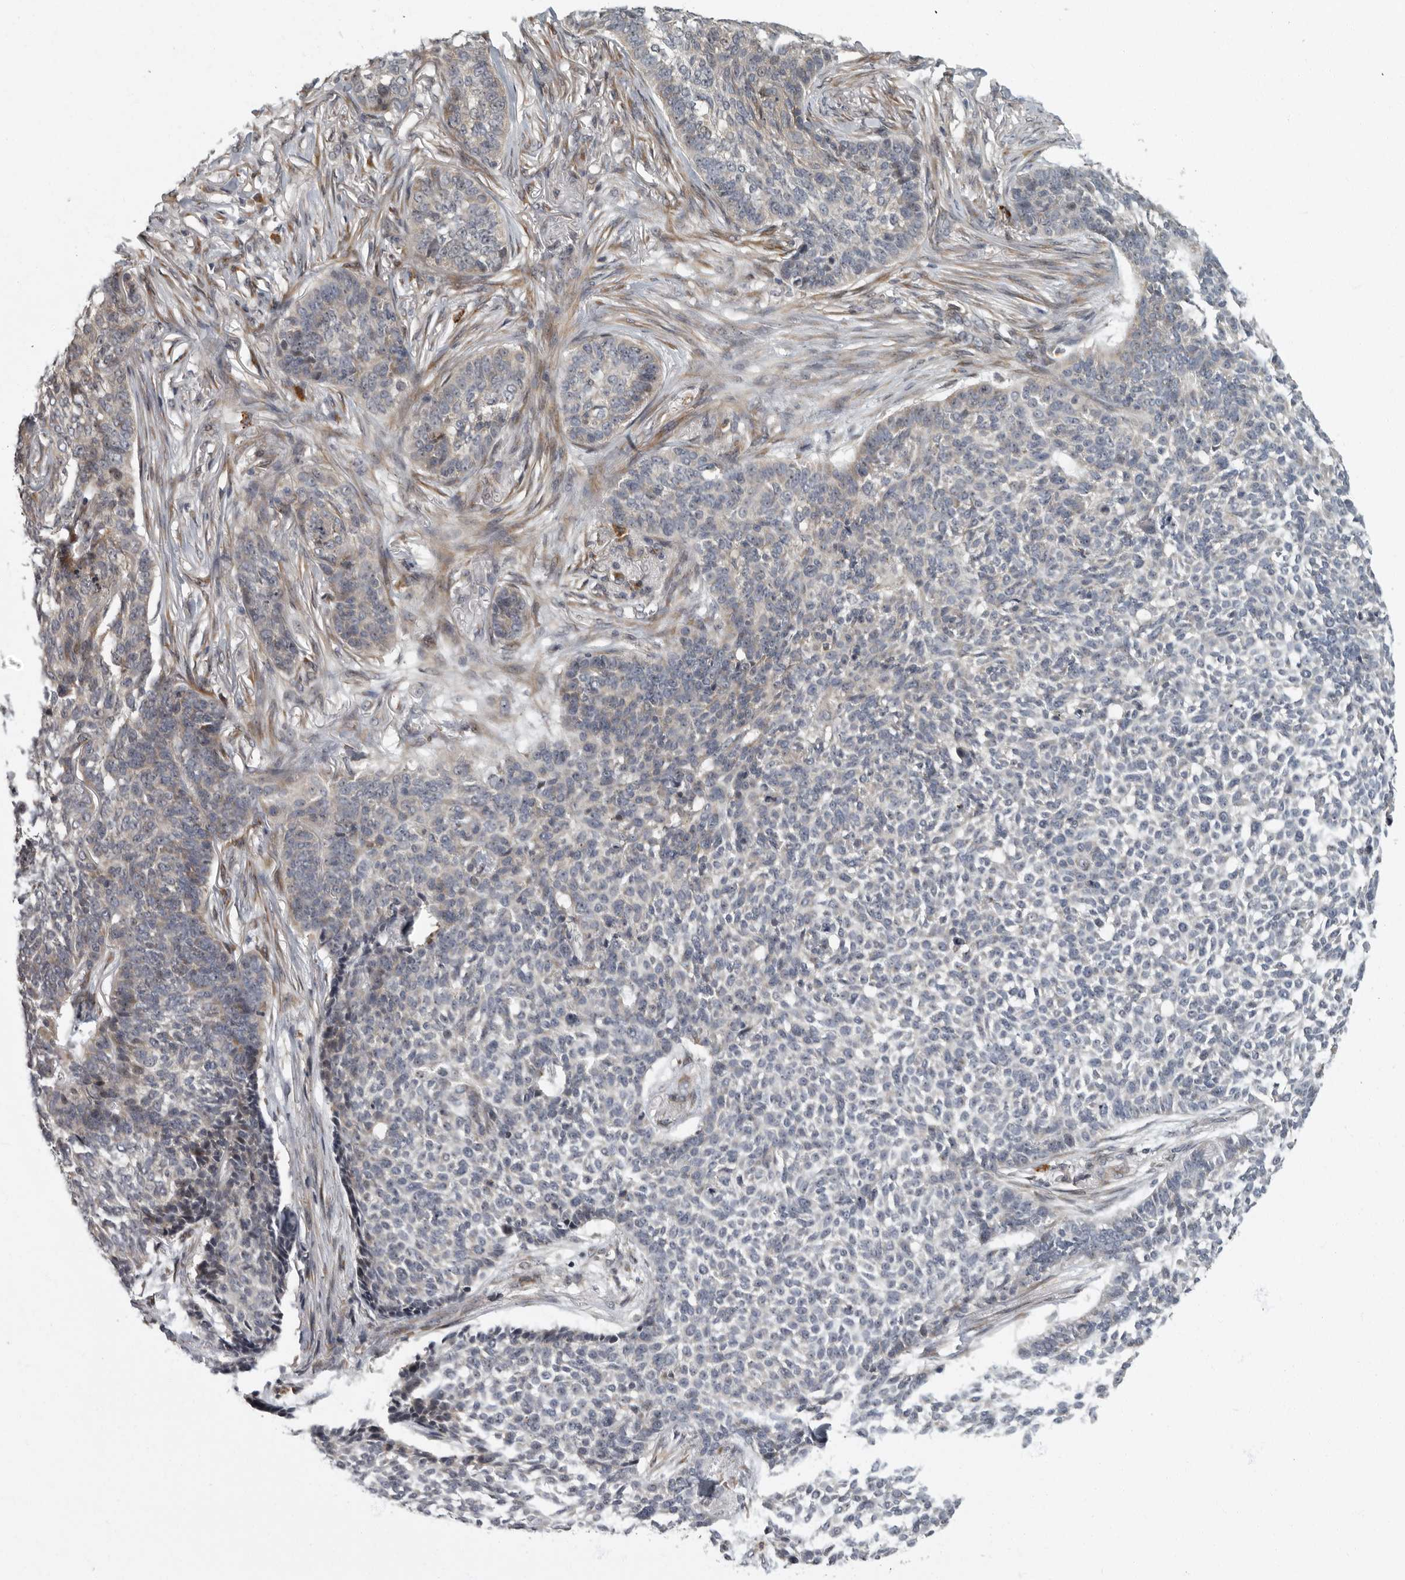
{"staining": {"intensity": "negative", "quantity": "none", "location": "none"}, "tissue": "skin cancer", "cell_type": "Tumor cells", "image_type": "cancer", "snomed": [{"axis": "morphology", "description": "Basal cell carcinoma"}, {"axis": "topography", "description": "Skin"}], "caption": "Immunohistochemistry (IHC) of human skin basal cell carcinoma displays no expression in tumor cells. (Brightfield microscopy of DAB immunohistochemistry at high magnification).", "gene": "PDCD11", "patient": {"sex": "male", "age": 85}}